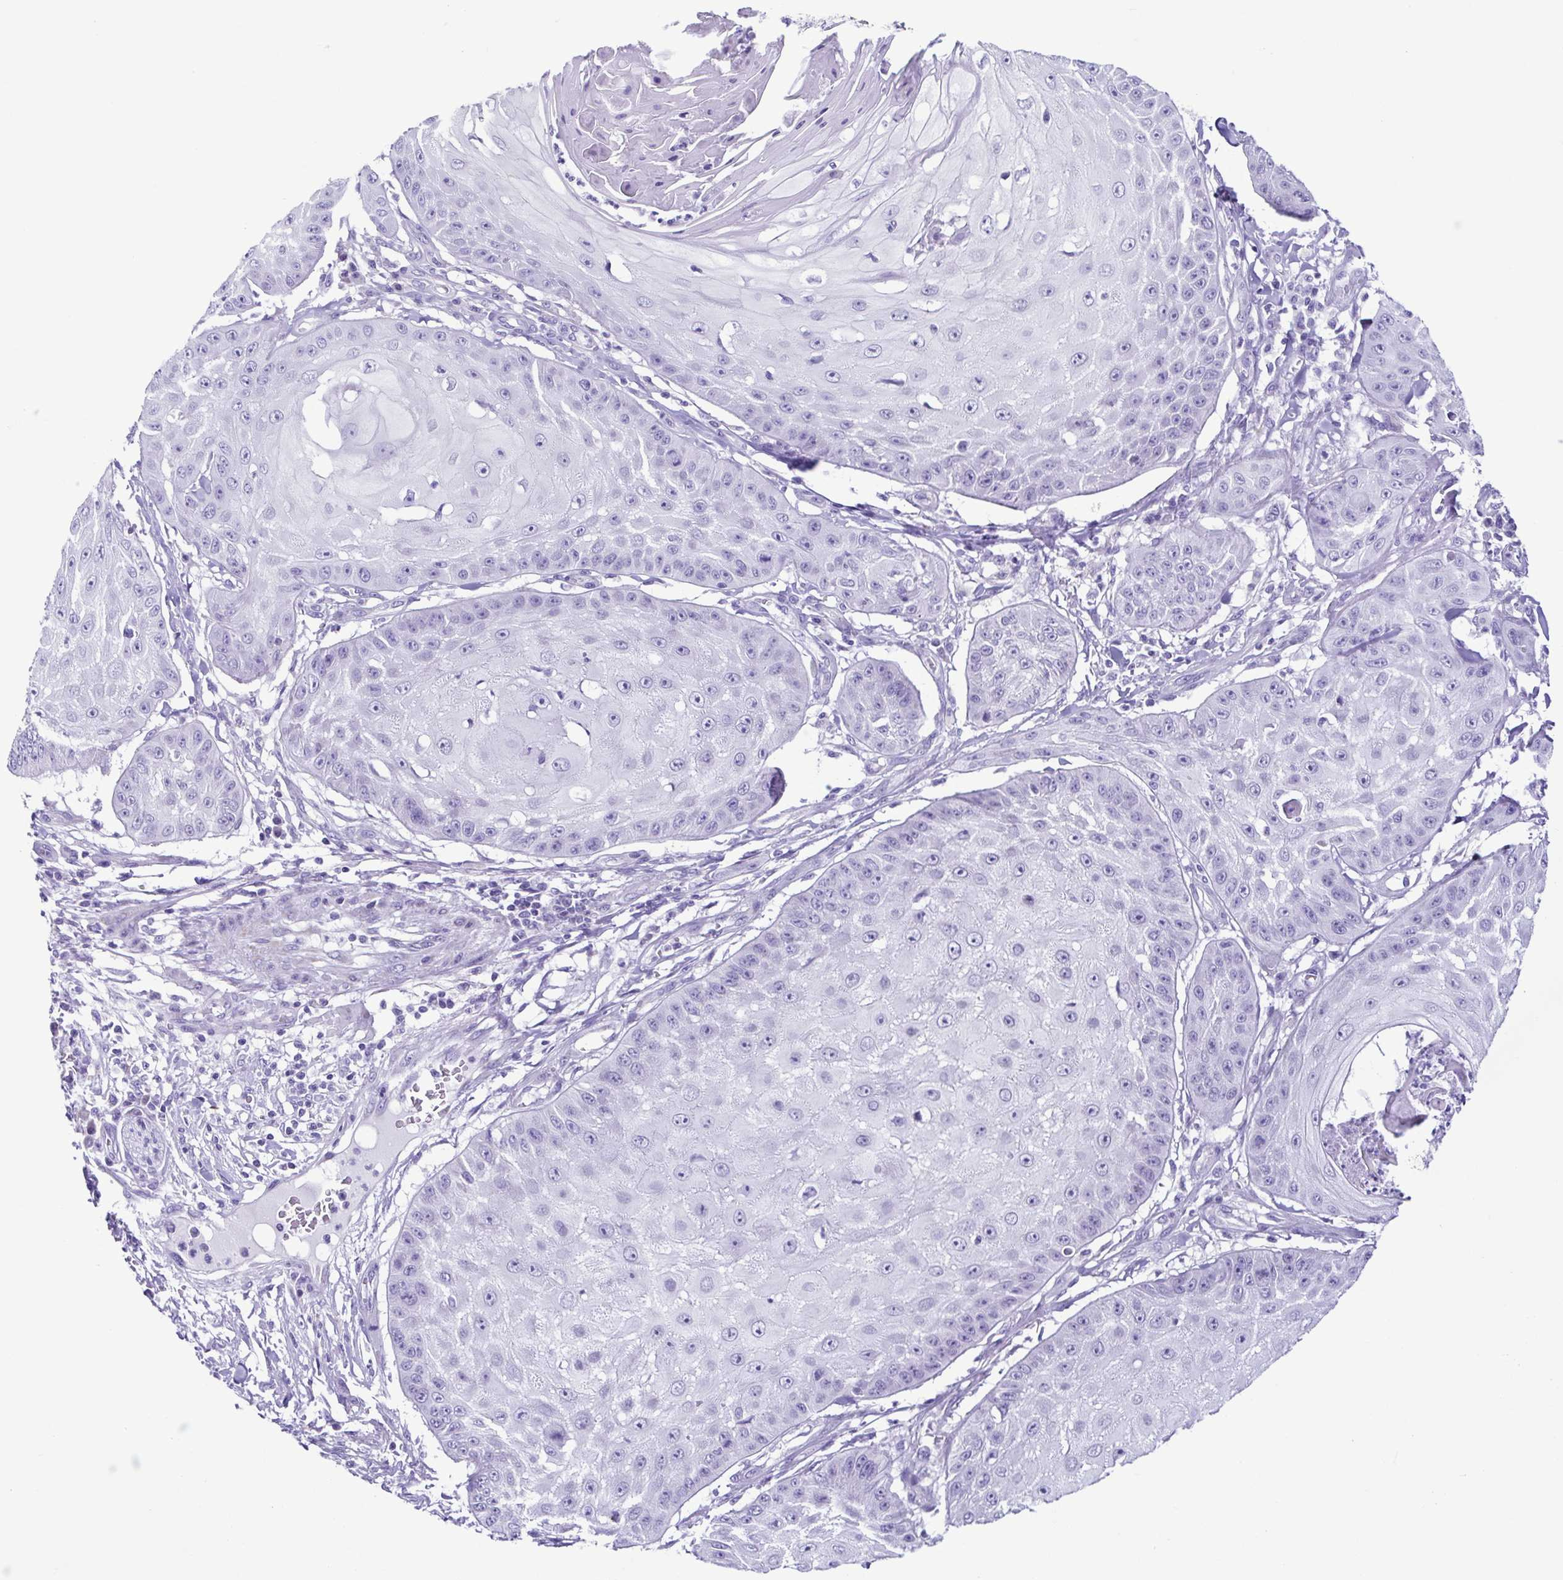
{"staining": {"intensity": "negative", "quantity": "none", "location": "none"}, "tissue": "skin cancer", "cell_type": "Tumor cells", "image_type": "cancer", "snomed": [{"axis": "morphology", "description": "Squamous cell carcinoma, NOS"}, {"axis": "topography", "description": "Skin"}], "caption": "Skin cancer was stained to show a protein in brown. There is no significant expression in tumor cells.", "gene": "ACTRT3", "patient": {"sex": "male", "age": 70}}